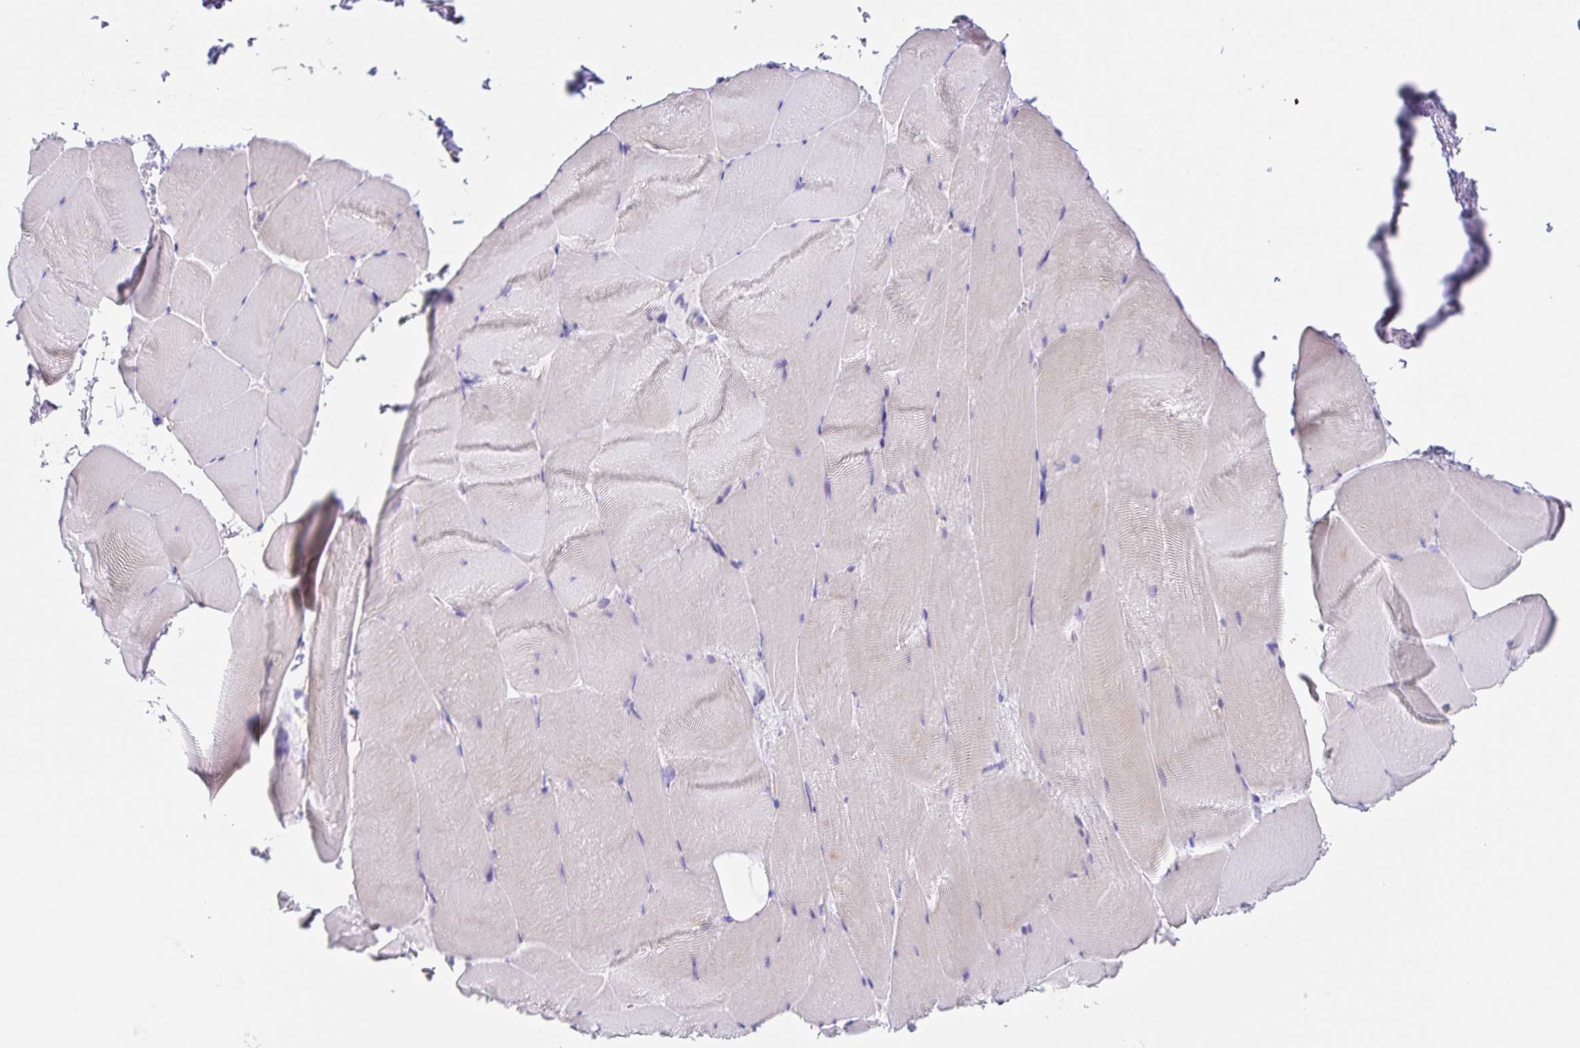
{"staining": {"intensity": "negative", "quantity": "none", "location": "none"}, "tissue": "skeletal muscle", "cell_type": "Myocytes", "image_type": "normal", "snomed": [{"axis": "morphology", "description": "Normal tissue, NOS"}, {"axis": "topography", "description": "Skeletal muscle"}], "caption": "IHC histopathology image of normal skeletal muscle: human skeletal muscle stained with DAB reveals no significant protein staining in myocytes.", "gene": "PRR36", "patient": {"sex": "female", "age": 64}}